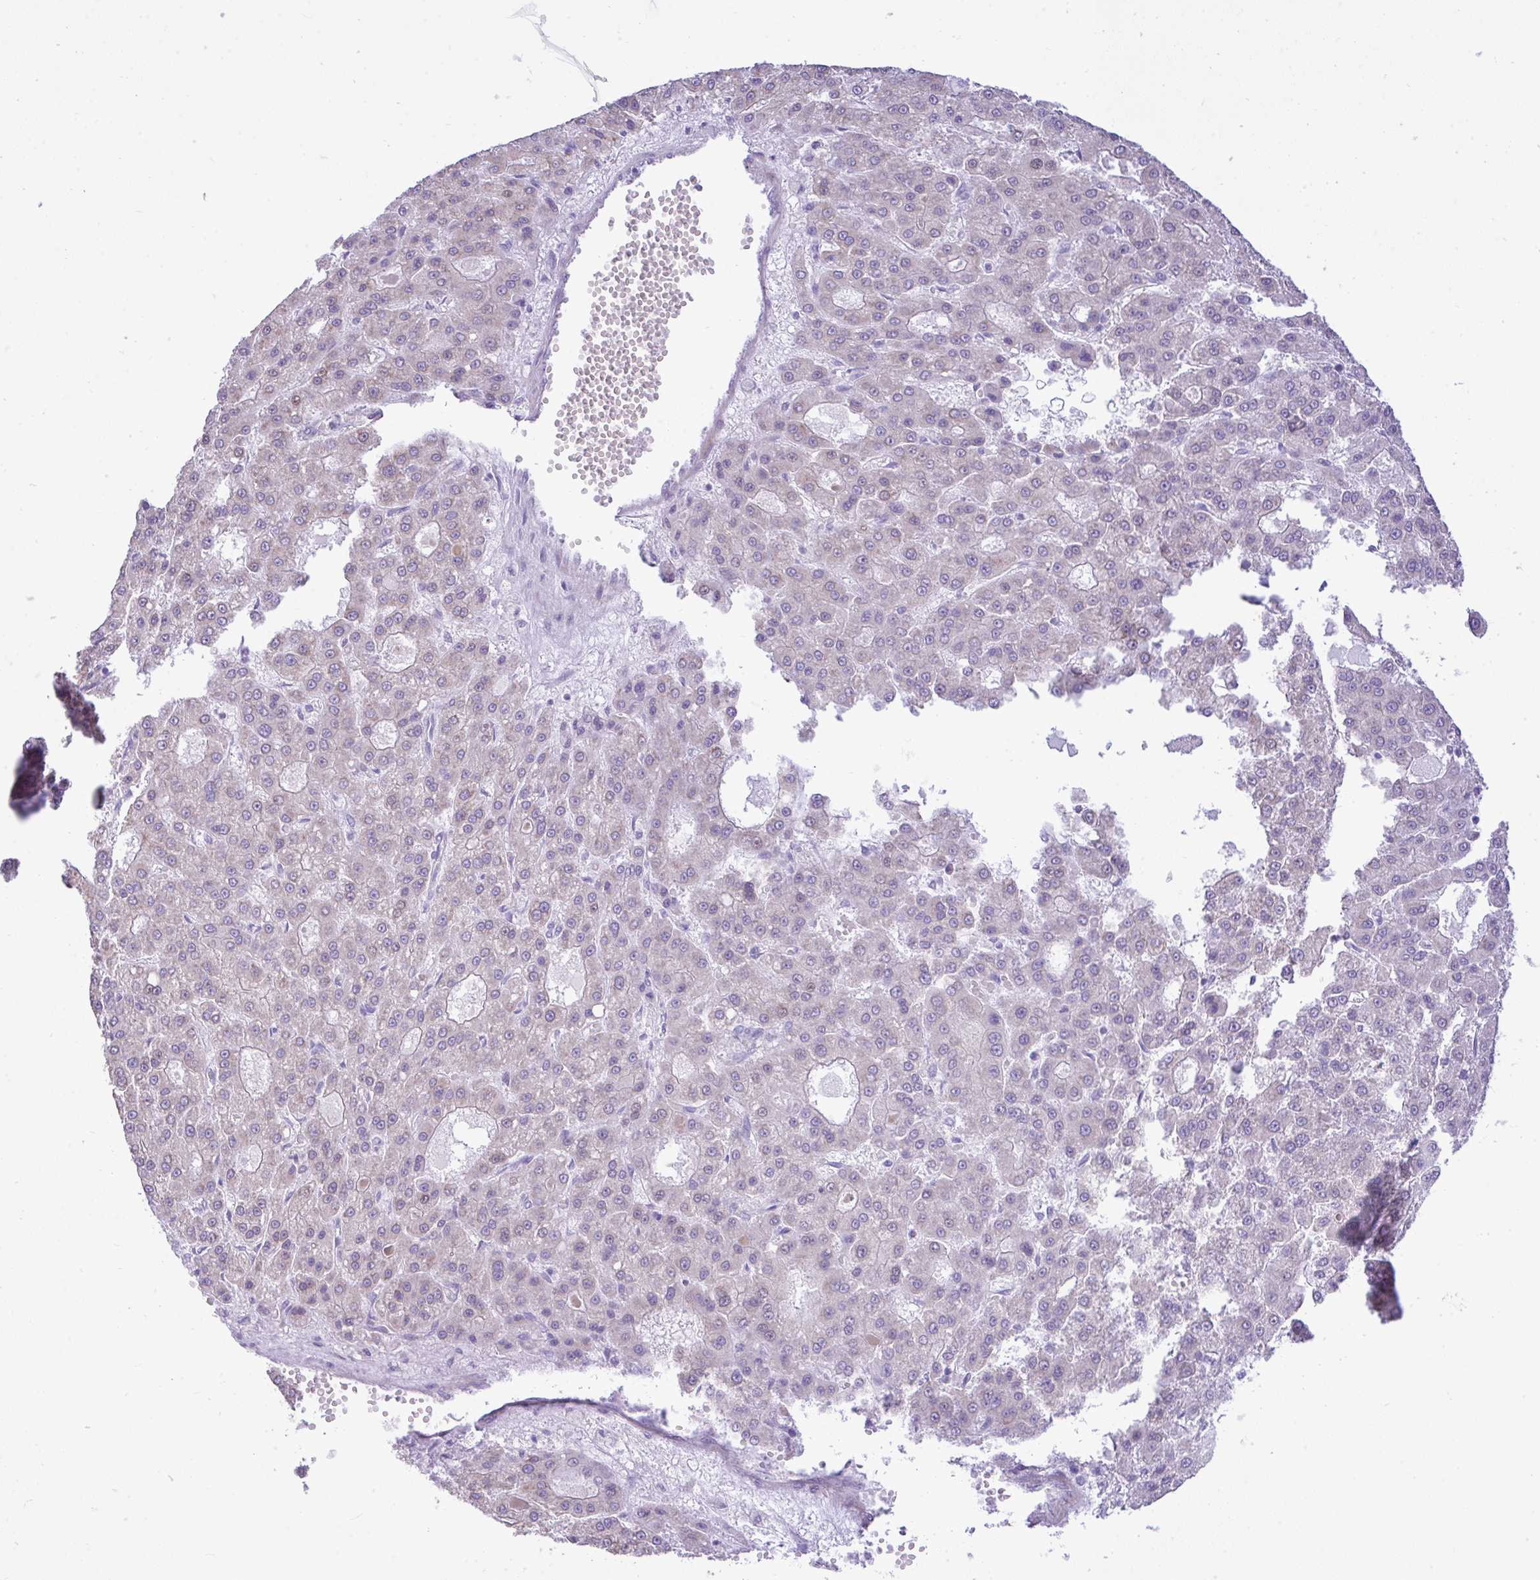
{"staining": {"intensity": "negative", "quantity": "none", "location": "none"}, "tissue": "liver cancer", "cell_type": "Tumor cells", "image_type": "cancer", "snomed": [{"axis": "morphology", "description": "Carcinoma, Hepatocellular, NOS"}, {"axis": "topography", "description": "Liver"}], "caption": "High power microscopy micrograph of an immunohistochemistry (IHC) image of hepatocellular carcinoma (liver), revealing no significant expression in tumor cells.", "gene": "EEF1A2", "patient": {"sex": "male", "age": 70}}